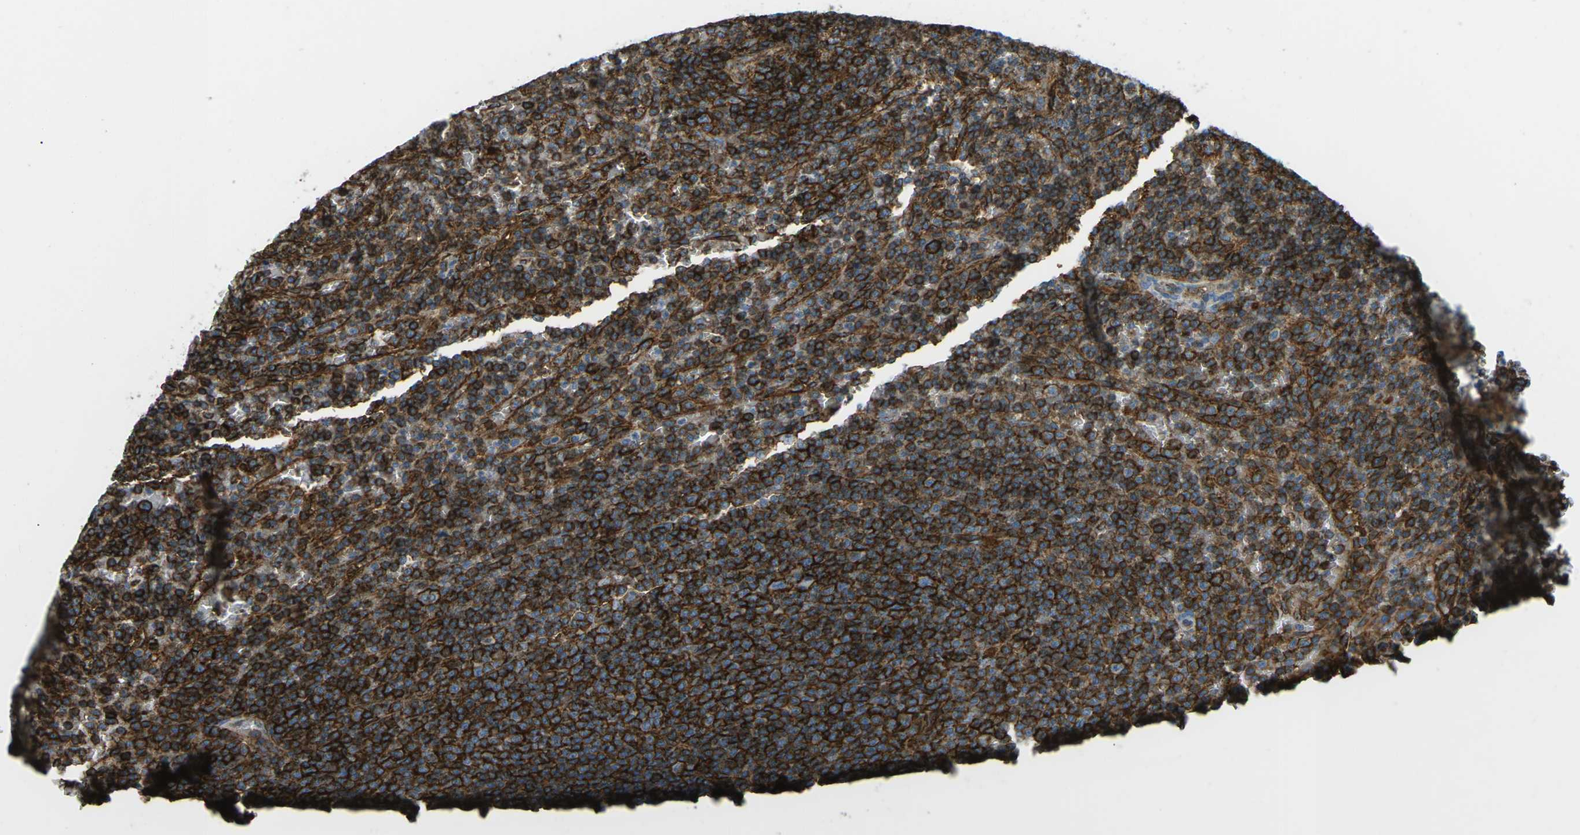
{"staining": {"intensity": "strong", "quantity": ">75%", "location": "cytoplasmic/membranous"}, "tissue": "lymphoma", "cell_type": "Tumor cells", "image_type": "cancer", "snomed": [{"axis": "morphology", "description": "Malignant lymphoma, non-Hodgkin's type, Low grade"}, {"axis": "topography", "description": "Spleen"}], "caption": "Lymphoma was stained to show a protein in brown. There is high levels of strong cytoplasmic/membranous positivity in about >75% of tumor cells.", "gene": "HLA-B", "patient": {"sex": "female", "age": 77}}